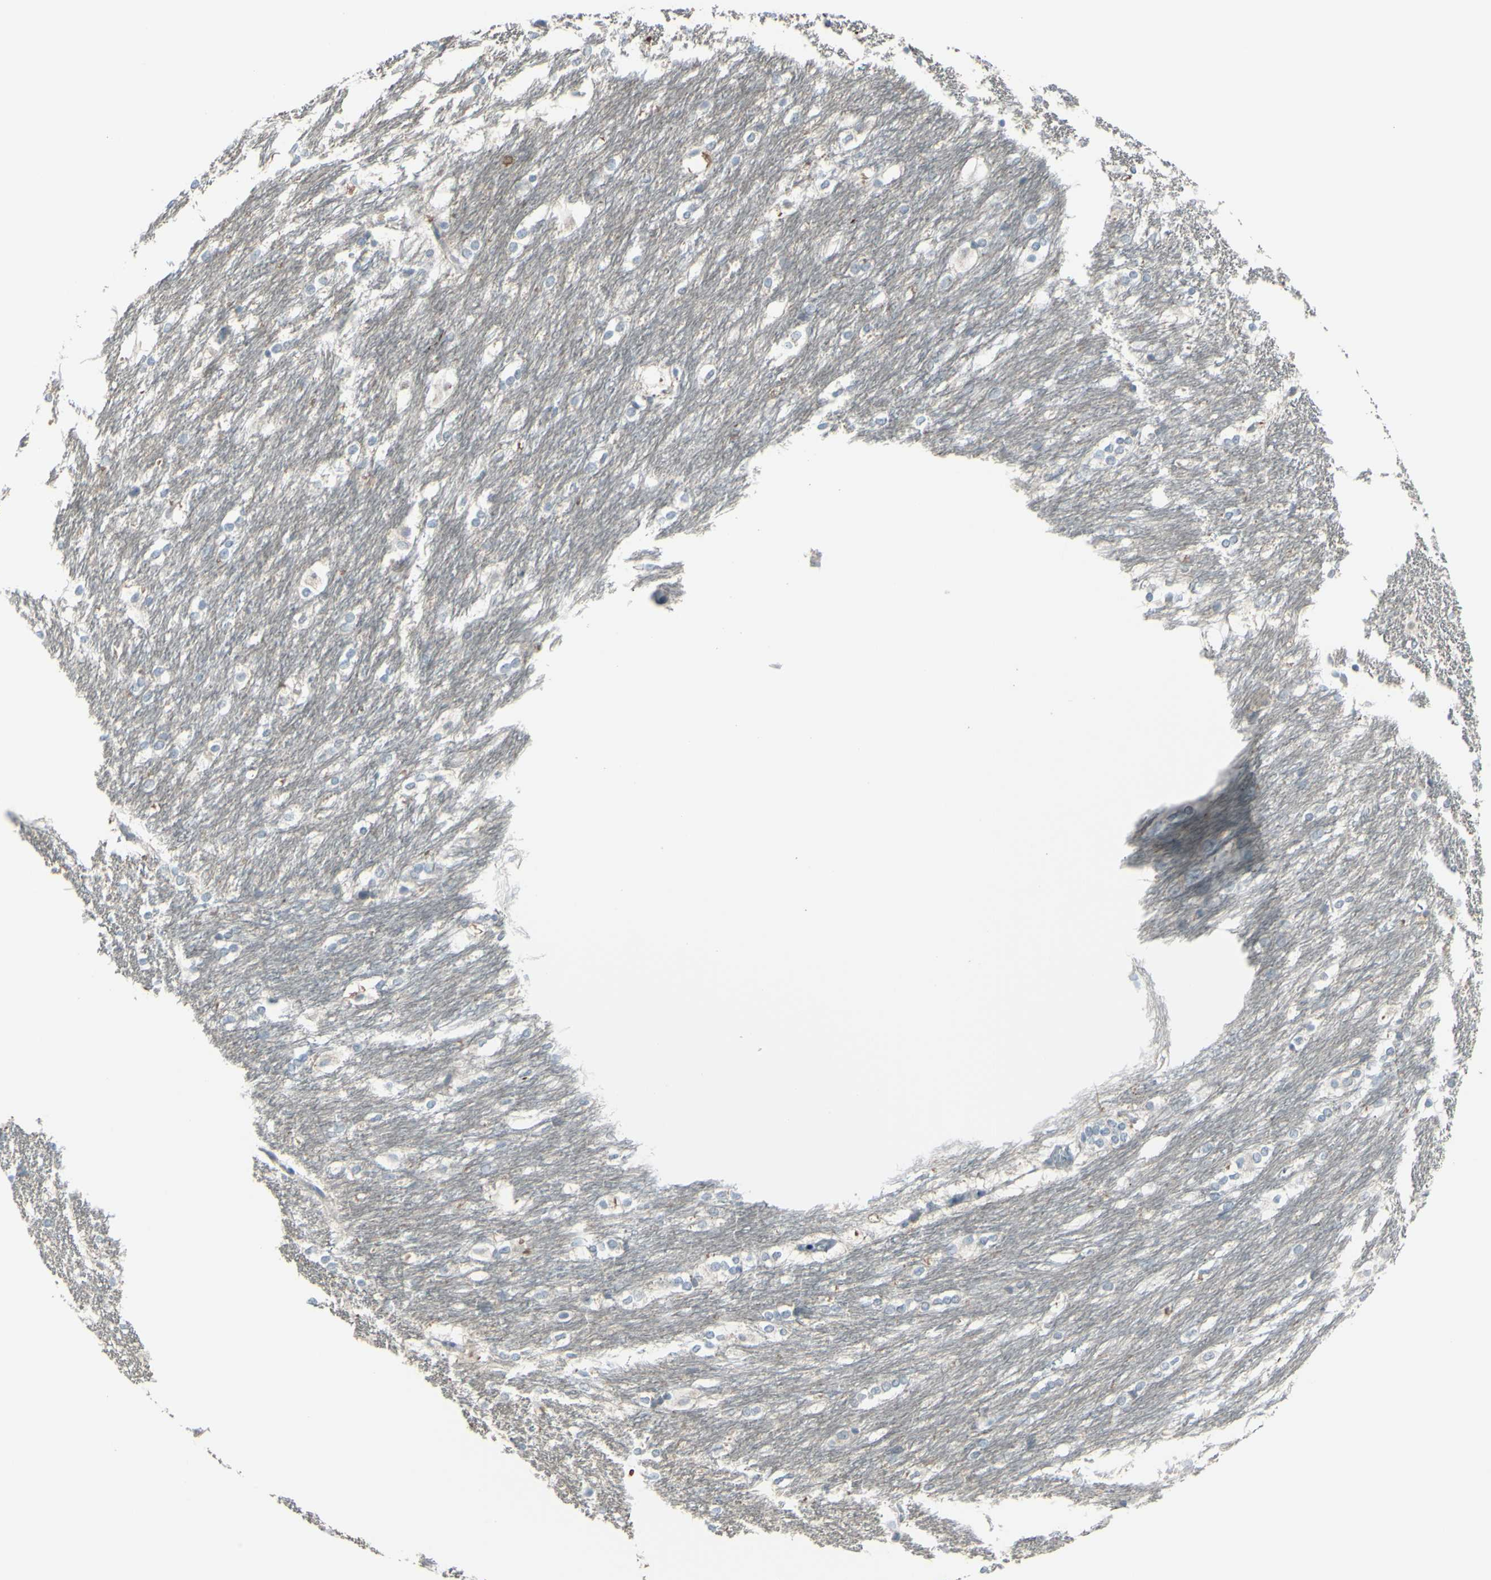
{"staining": {"intensity": "weak", "quantity": "25%-75%", "location": "cytoplasmic/membranous"}, "tissue": "caudate", "cell_type": "Glial cells", "image_type": "normal", "snomed": [{"axis": "morphology", "description": "Normal tissue, NOS"}, {"axis": "topography", "description": "Lateral ventricle wall"}], "caption": "Brown immunohistochemical staining in unremarkable human caudate displays weak cytoplasmic/membranous positivity in about 25%-75% of glial cells.", "gene": "RAB3A", "patient": {"sex": "female", "age": 19}}